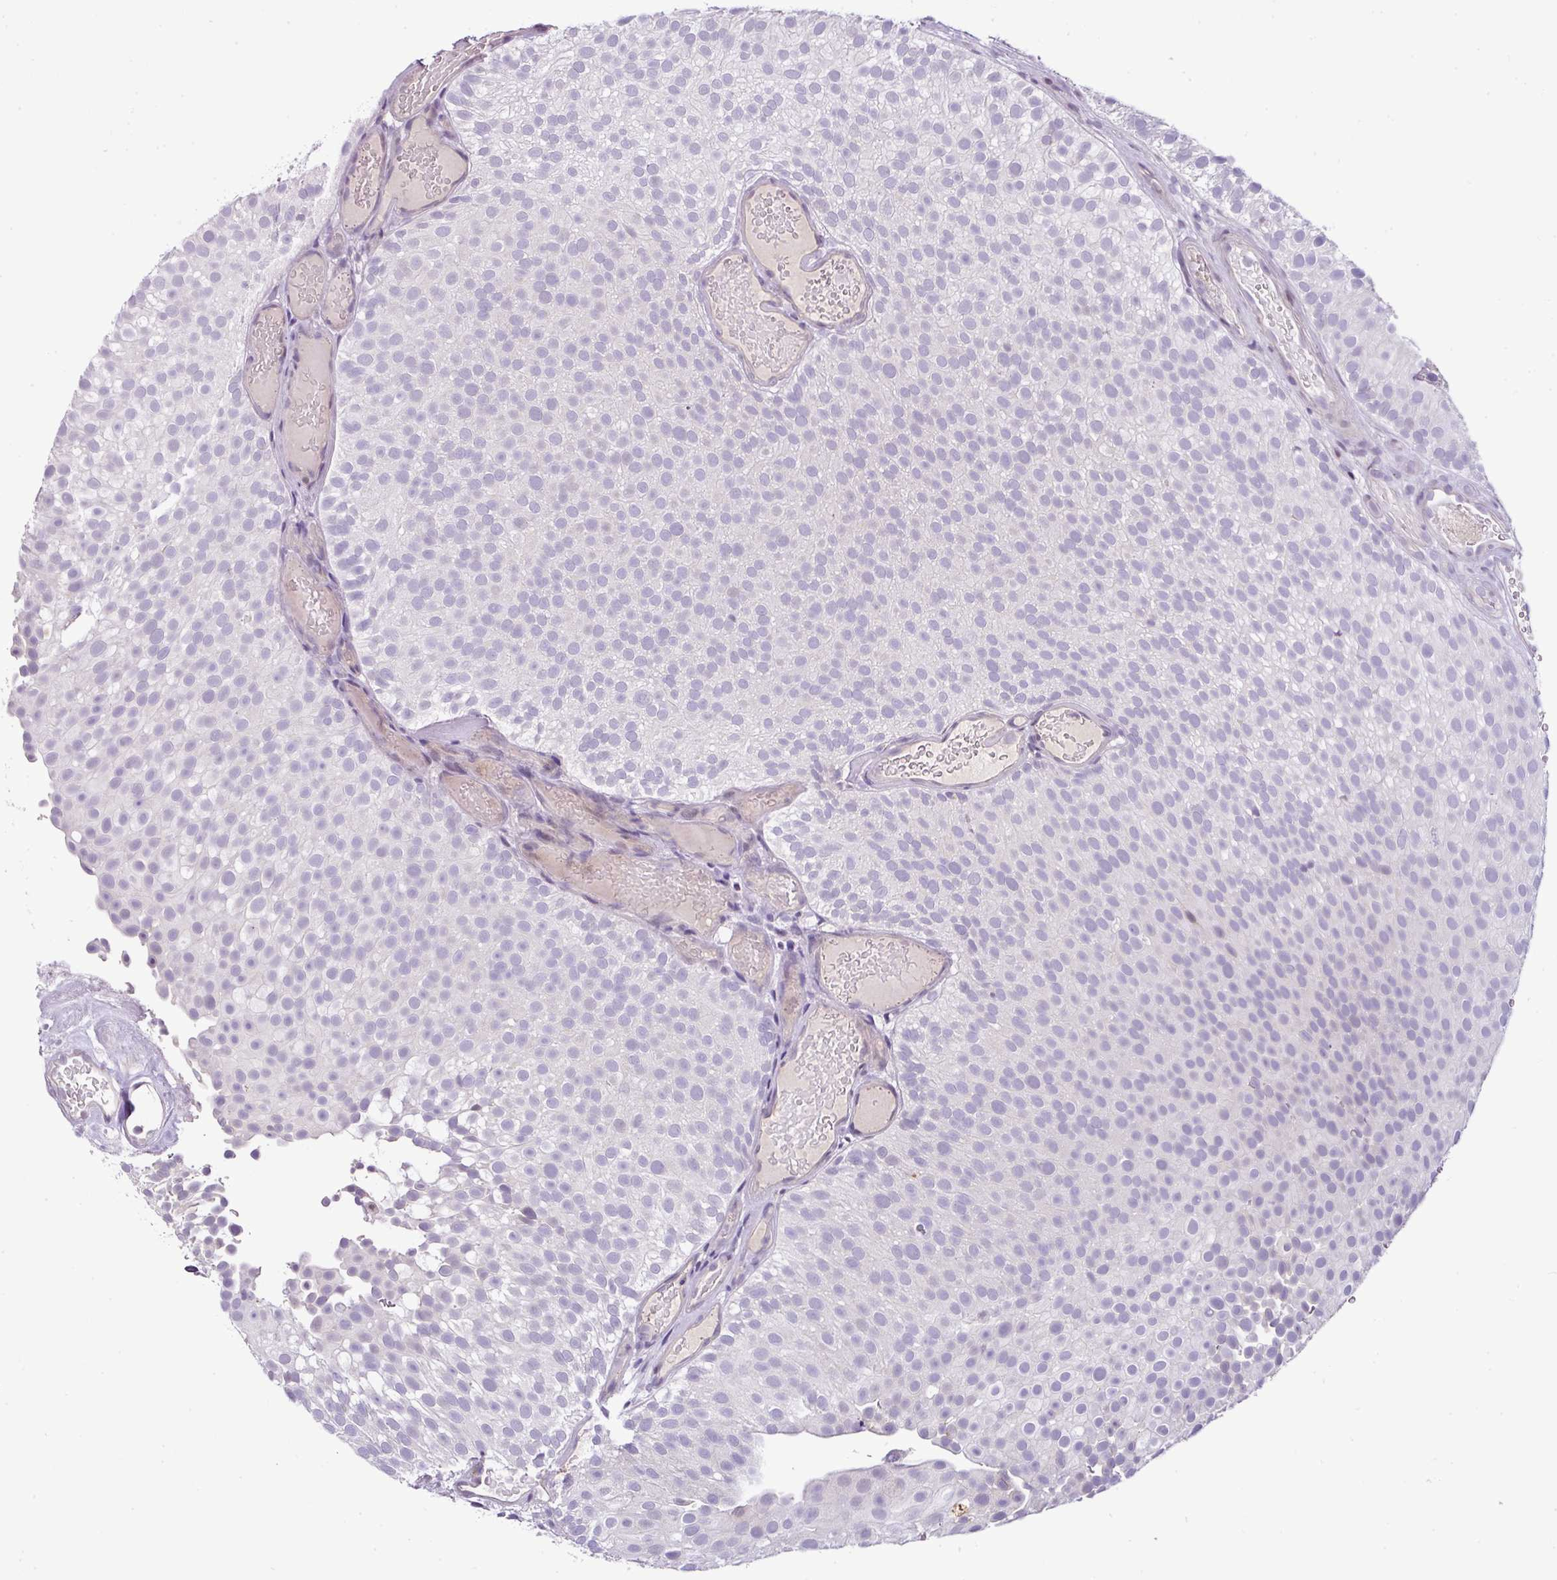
{"staining": {"intensity": "negative", "quantity": "none", "location": "none"}, "tissue": "urothelial cancer", "cell_type": "Tumor cells", "image_type": "cancer", "snomed": [{"axis": "morphology", "description": "Urothelial carcinoma, Low grade"}, {"axis": "topography", "description": "Urinary bladder"}], "caption": "The immunohistochemistry (IHC) photomicrograph has no significant expression in tumor cells of urothelial cancer tissue.", "gene": "TEX30", "patient": {"sex": "male", "age": 78}}